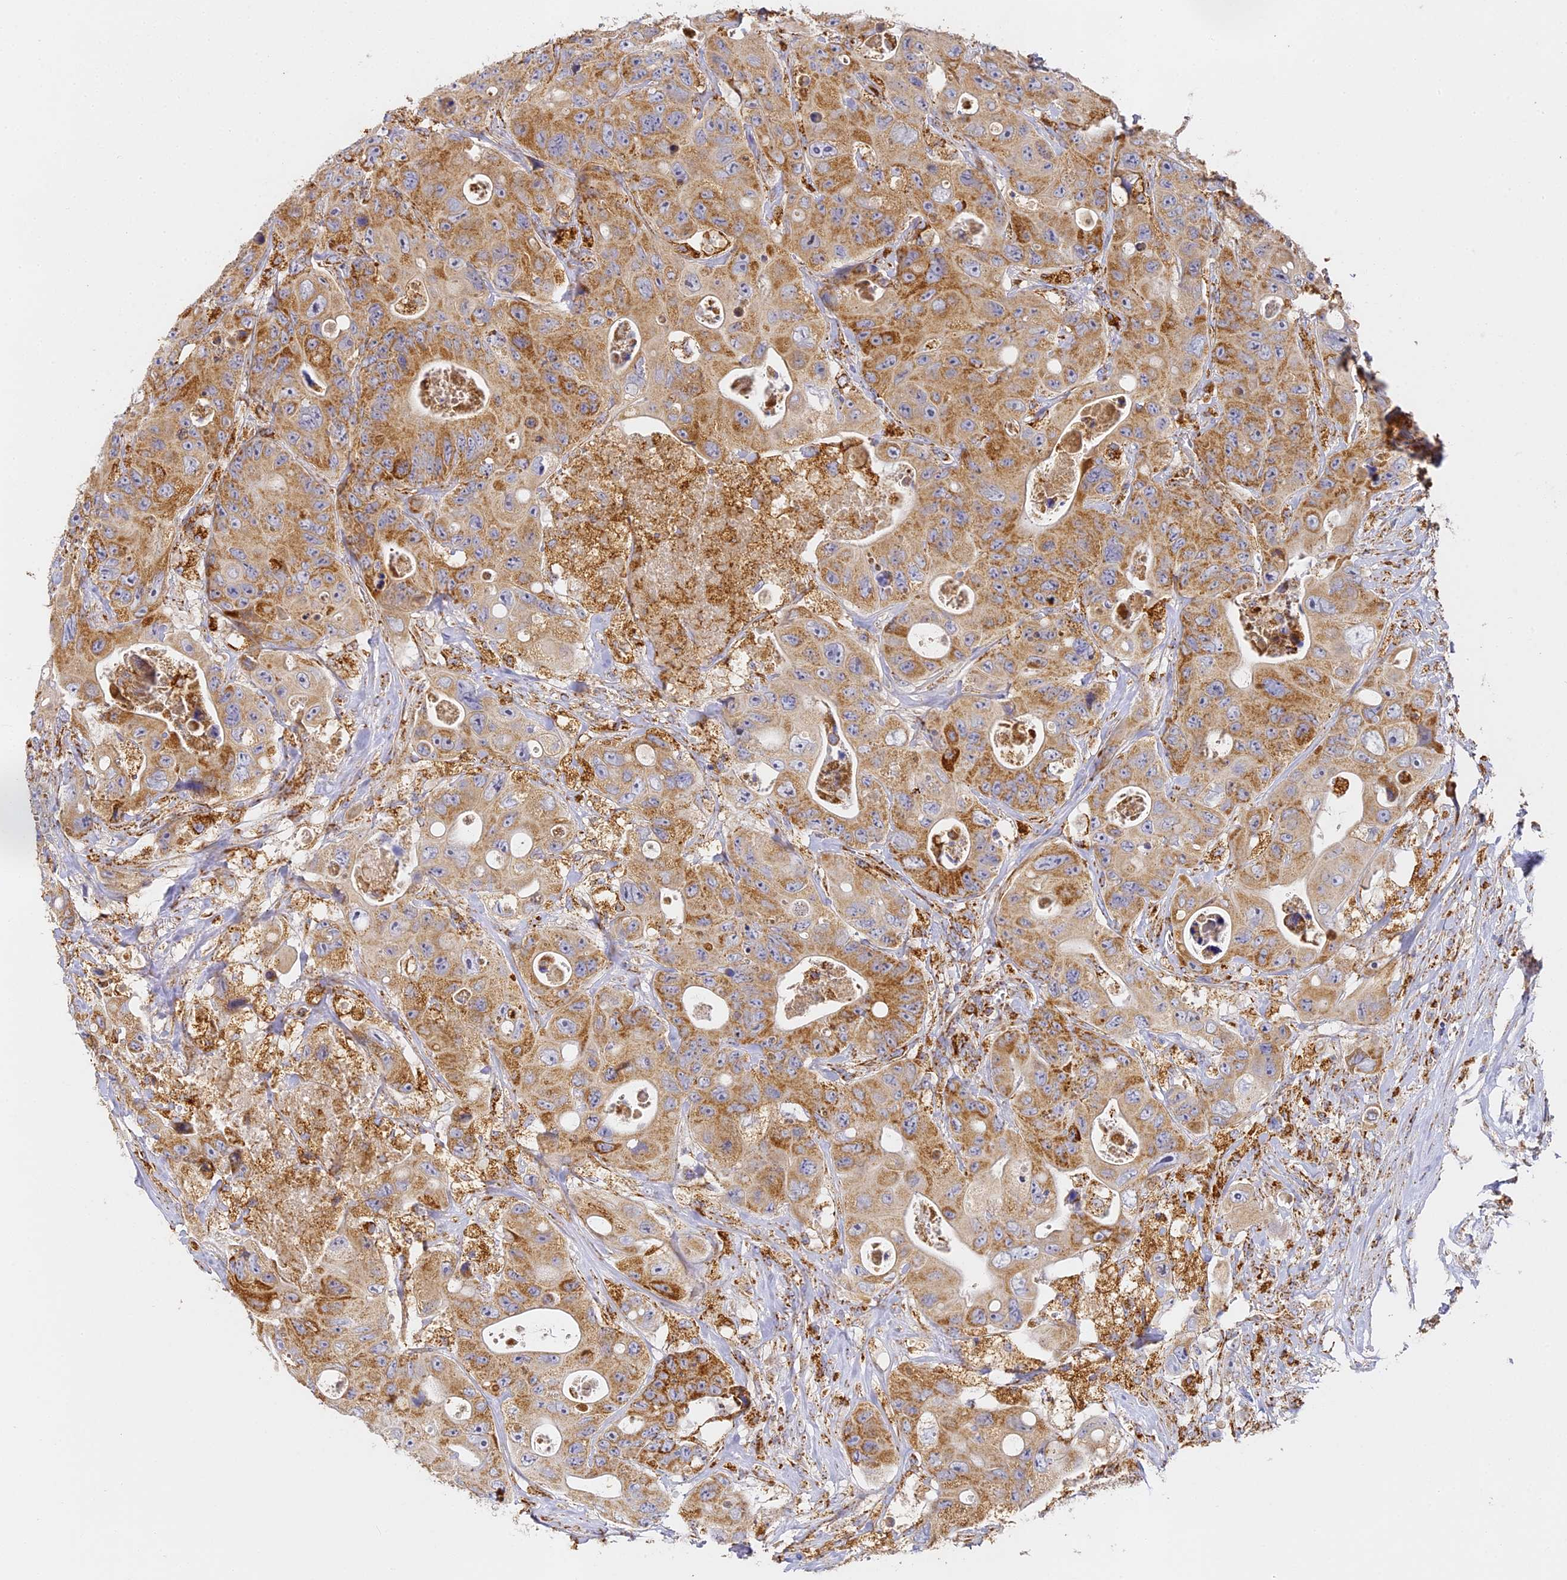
{"staining": {"intensity": "strong", "quantity": "25%-75%", "location": "cytoplasmic/membranous"}, "tissue": "colorectal cancer", "cell_type": "Tumor cells", "image_type": "cancer", "snomed": [{"axis": "morphology", "description": "Adenocarcinoma, NOS"}, {"axis": "topography", "description": "Colon"}], "caption": "The immunohistochemical stain highlights strong cytoplasmic/membranous positivity in tumor cells of colorectal adenocarcinoma tissue. Using DAB (brown) and hematoxylin (blue) stains, captured at high magnification using brightfield microscopy.", "gene": "DONSON", "patient": {"sex": "female", "age": 46}}